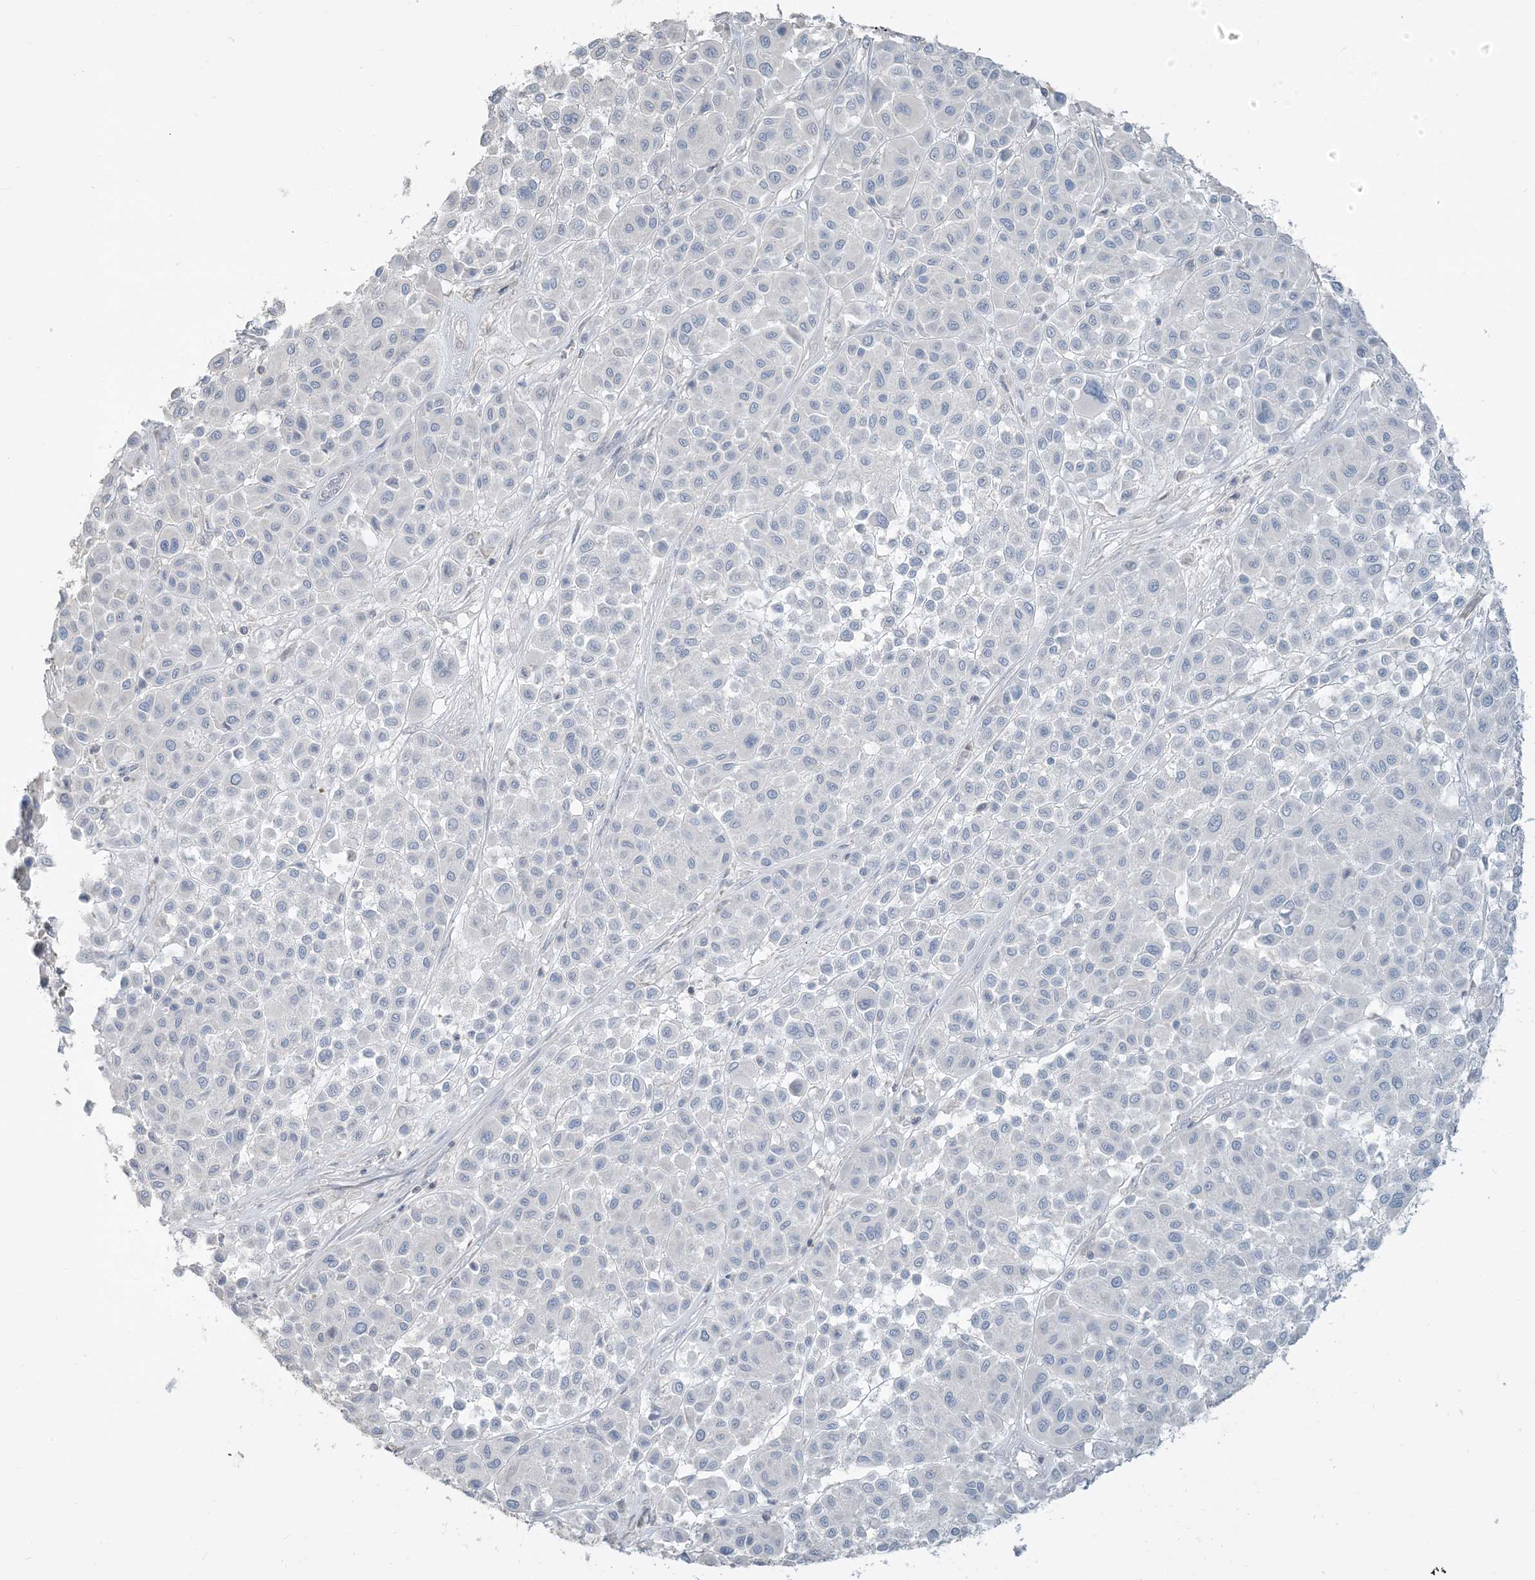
{"staining": {"intensity": "negative", "quantity": "none", "location": "none"}, "tissue": "melanoma", "cell_type": "Tumor cells", "image_type": "cancer", "snomed": [{"axis": "morphology", "description": "Malignant melanoma, Metastatic site"}, {"axis": "topography", "description": "Soft tissue"}], "caption": "Tumor cells show no significant expression in melanoma.", "gene": "NPHS2", "patient": {"sex": "male", "age": 41}}